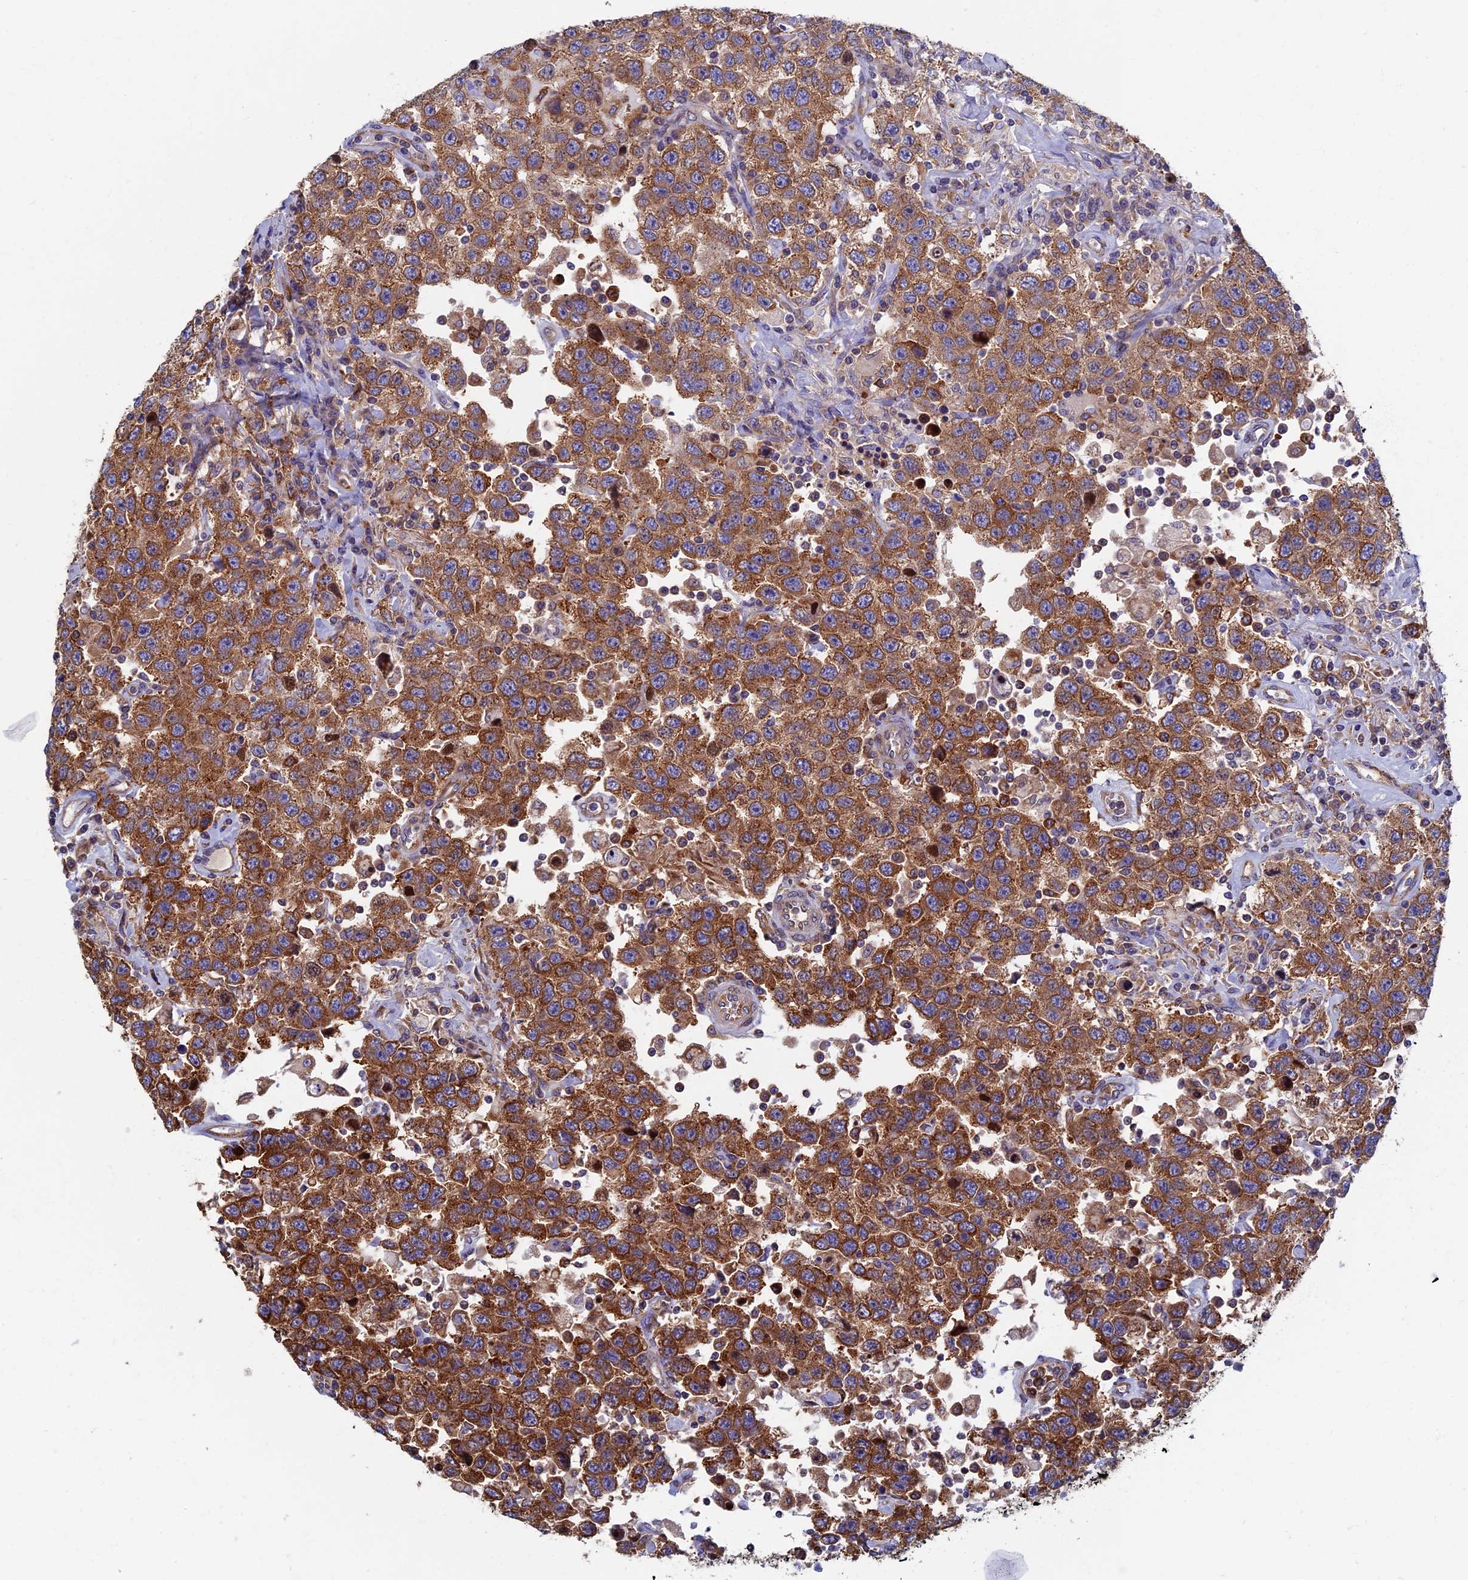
{"staining": {"intensity": "strong", "quantity": ">75%", "location": "cytoplasmic/membranous"}, "tissue": "testis cancer", "cell_type": "Tumor cells", "image_type": "cancer", "snomed": [{"axis": "morphology", "description": "Seminoma, NOS"}, {"axis": "topography", "description": "Testis"}], "caption": "Immunohistochemistry (IHC) staining of testis cancer (seminoma), which displays high levels of strong cytoplasmic/membranous positivity in about >75% of tumor cells indicating strong cytoplasmic/membranous protein expression. The staining was performed using DAB (brown) for protein detection and nuclei were counterstained in hematoxylin (blue).", "gene": "YBX1", "patient": {"sex": "male", "age": 41}}